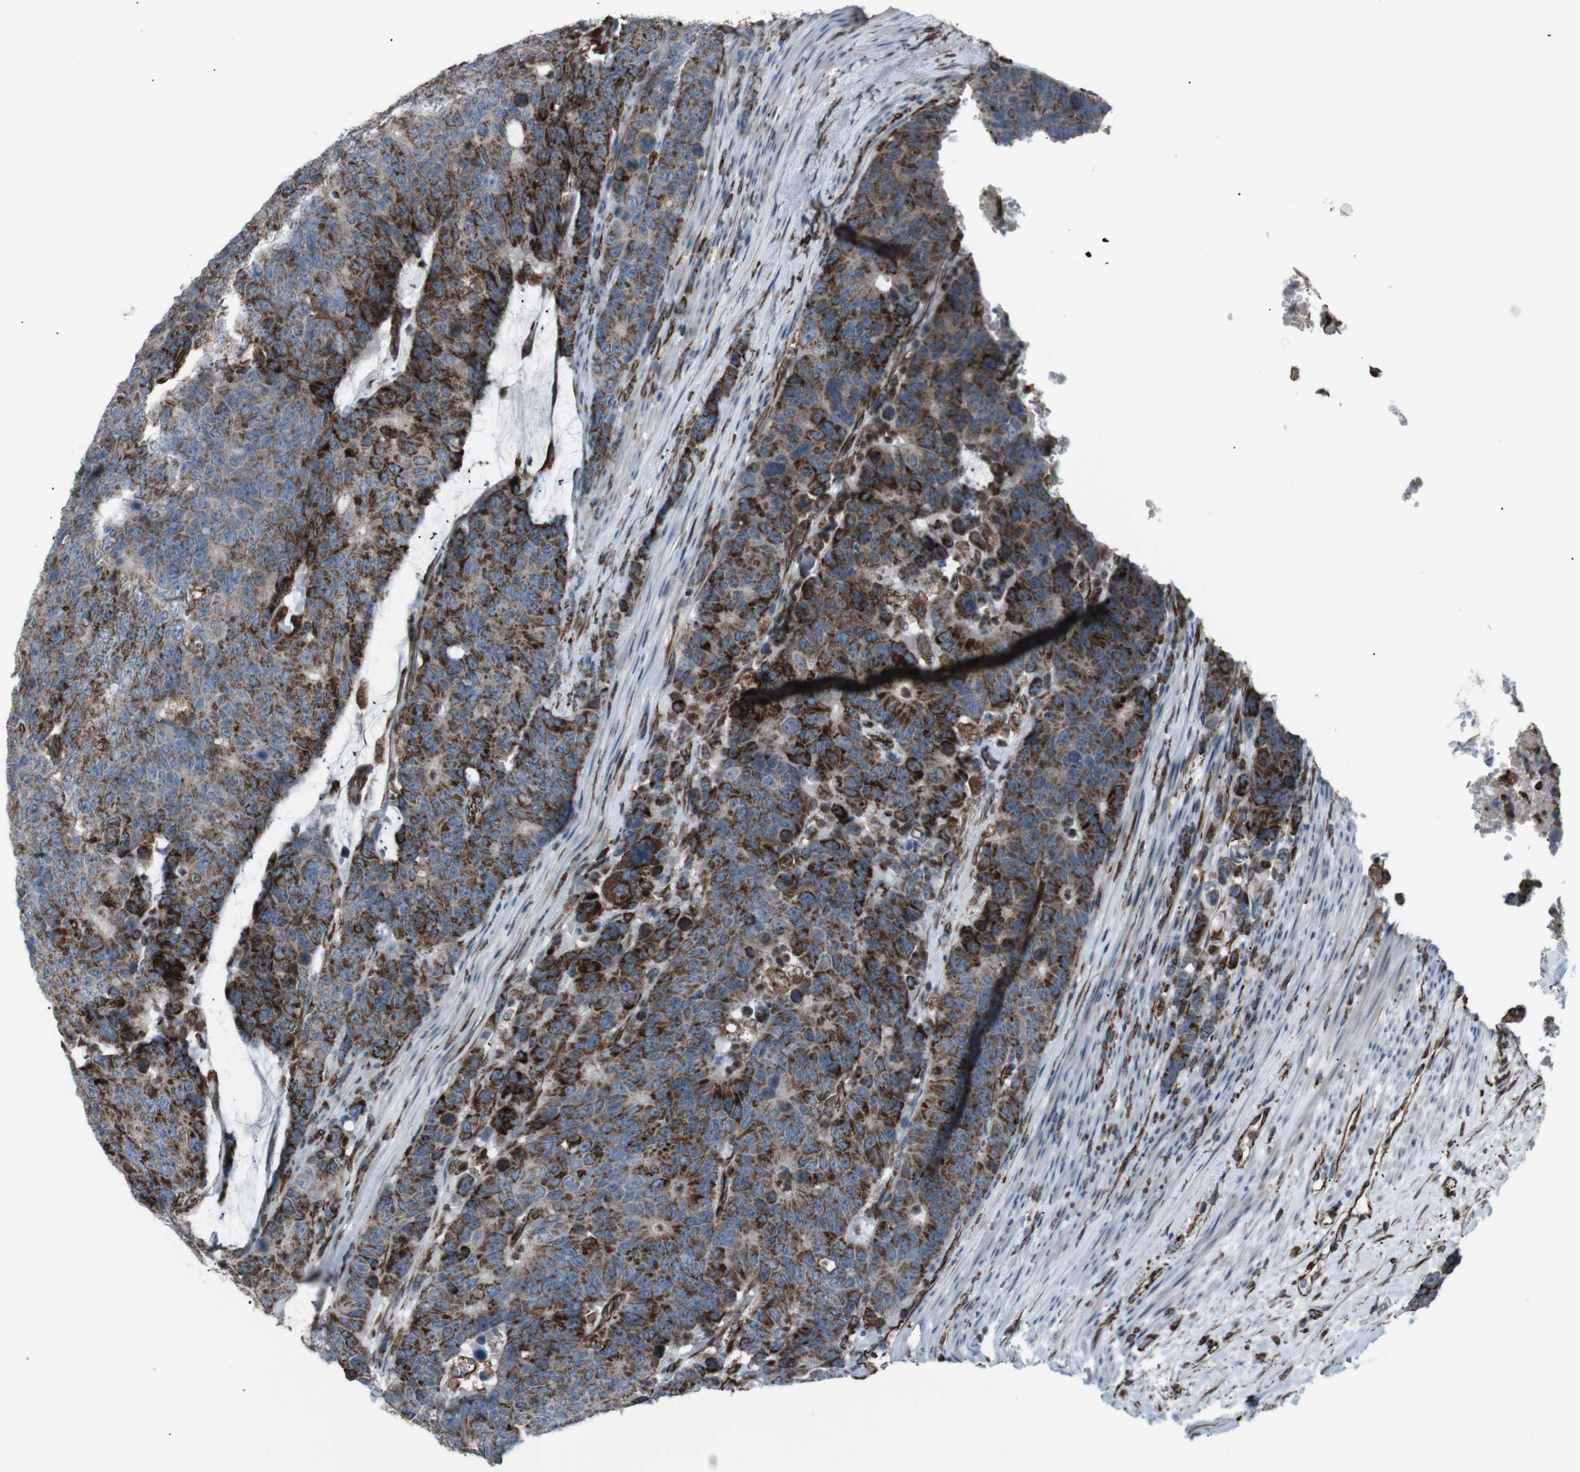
{"staining": {"intensity": "strong", "quantity": ">75%", "location": "cytoplasmic/membranous"}, "tissue": "colorectal cancer", "cell_type": "Tumor cells", "image_type": "cancer", "snomed": [{"axis": "morphology", "description": "Adenocarcinoma, NOS"}, {"axis": "topography", "description": "Colon"}], "caption": "Tumor cells reveal high levels of strong cytoplasmic/membranous positivity in about >75% of cells in human colorectal cancer (adenocarcinoma). The protein is stained brown, and the nuclei are stained in blue (DAB IHC with brightfield microscopy, high magnification).", "gene": "TMEM141", "patient": {"sex": "female", "age": 86}}